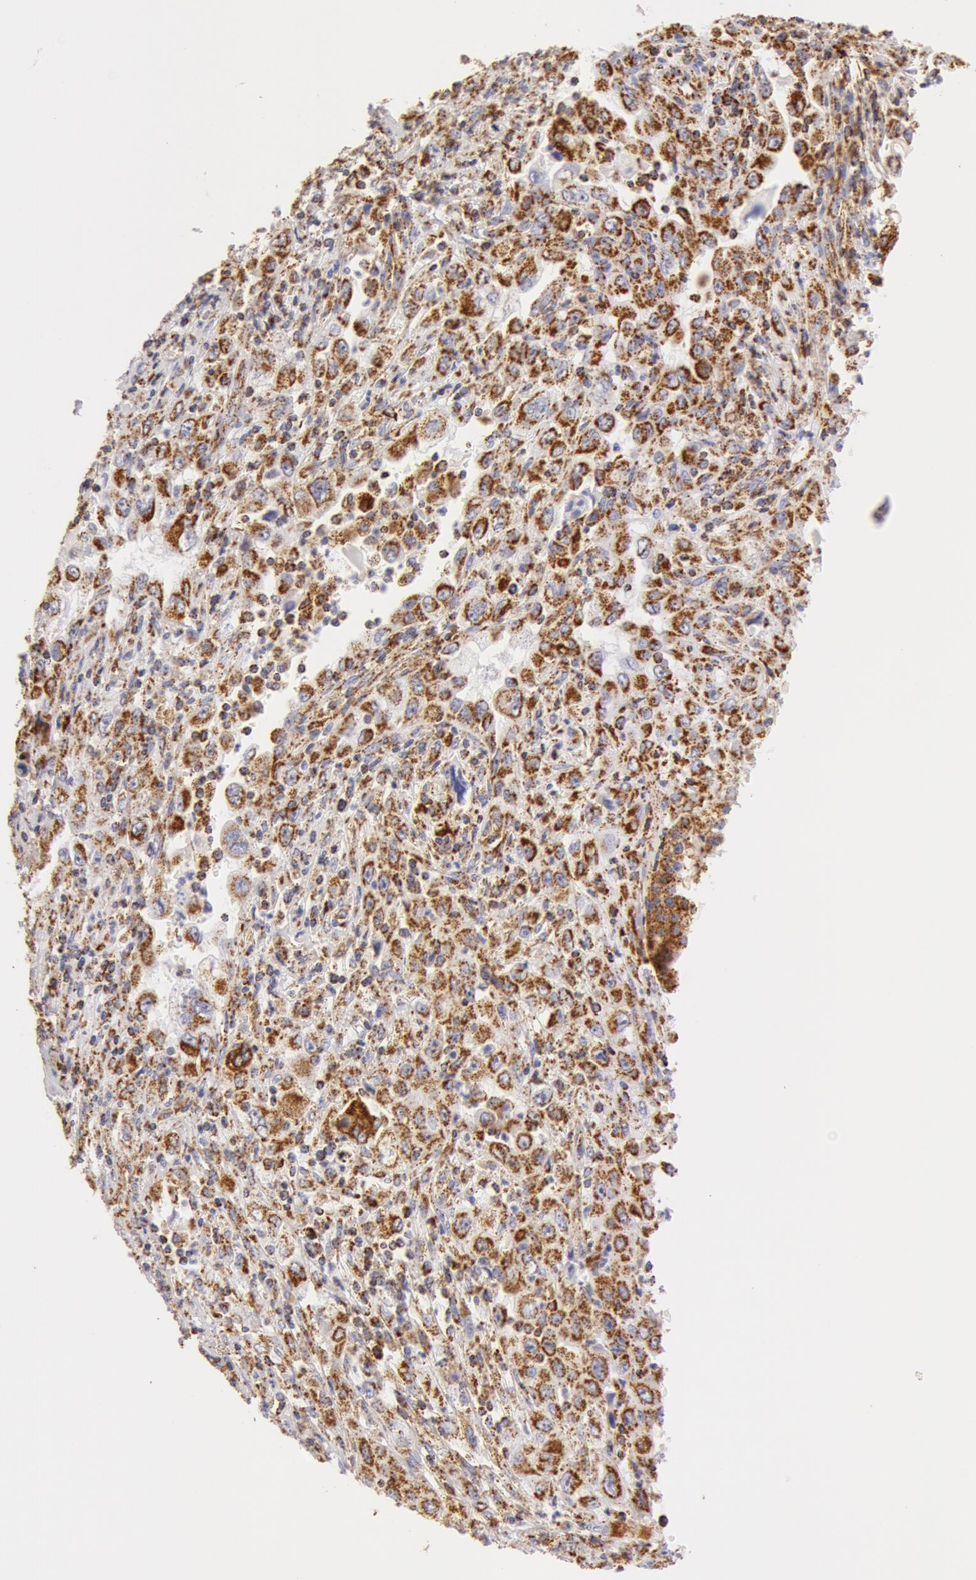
{"staining": {"intensity": "strong", "quantity": ">75%", "location": "cytoplasmic/membranous"}, "tissue": "pancreatic cancer", "cell_type": "Tumor cells", "image_type": "cancer", "snomed": [{"axis": "morphology", "description": "Adenocarcinoma, NOS"}, {"axis": "topography", "description": "Pancreas"}], "caption": "Adenocarcinoma (pancreatic) stained with DAB (3,3'-diaminobenzidine) immunohistochemistry reveals high levels of strong cytoplasmic/membranous staining in about >75% of tumor cells.", "gene": "ATP5F1B", "patient": {"sex": "male", "age": 70}}